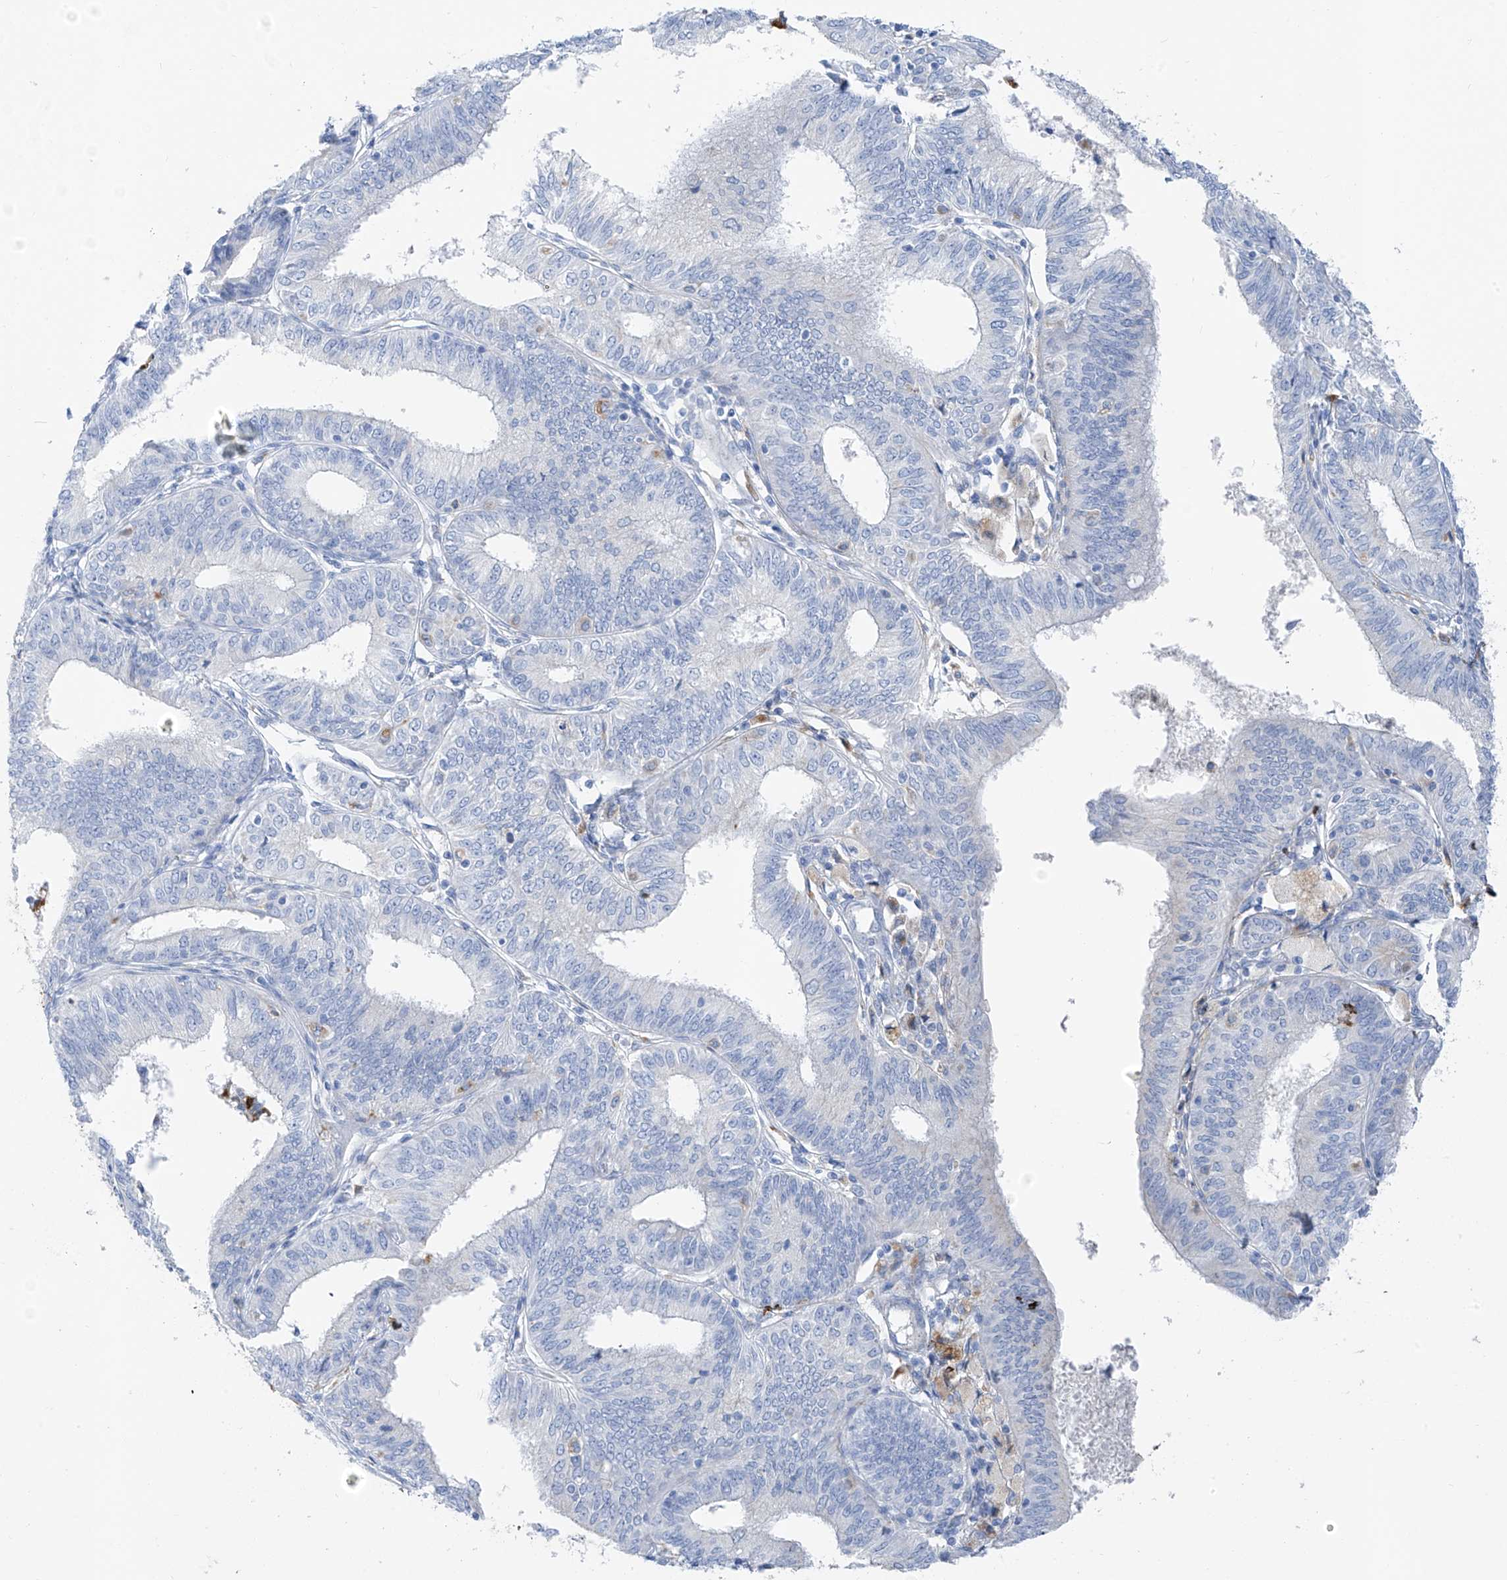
{"staining": {"intensity": "negative", "quantity": "none", "location": "none"}, "tissue": "endometrial cancer", "cell_type": "Tumor cells", "image_type": "cancer", "snomed": [{"axis": "morphology", "description": "Adenocarcinoma, NOS"}, {"axis": "topography", "description": "Endometrium"}], "caption": "Tumor cells are negative for protein expression in human endometrial adenocarcinoma. (DAB IHC, high magnification).", "gene": "GLMP", "patient": {"sex": "female", "age": 51}}